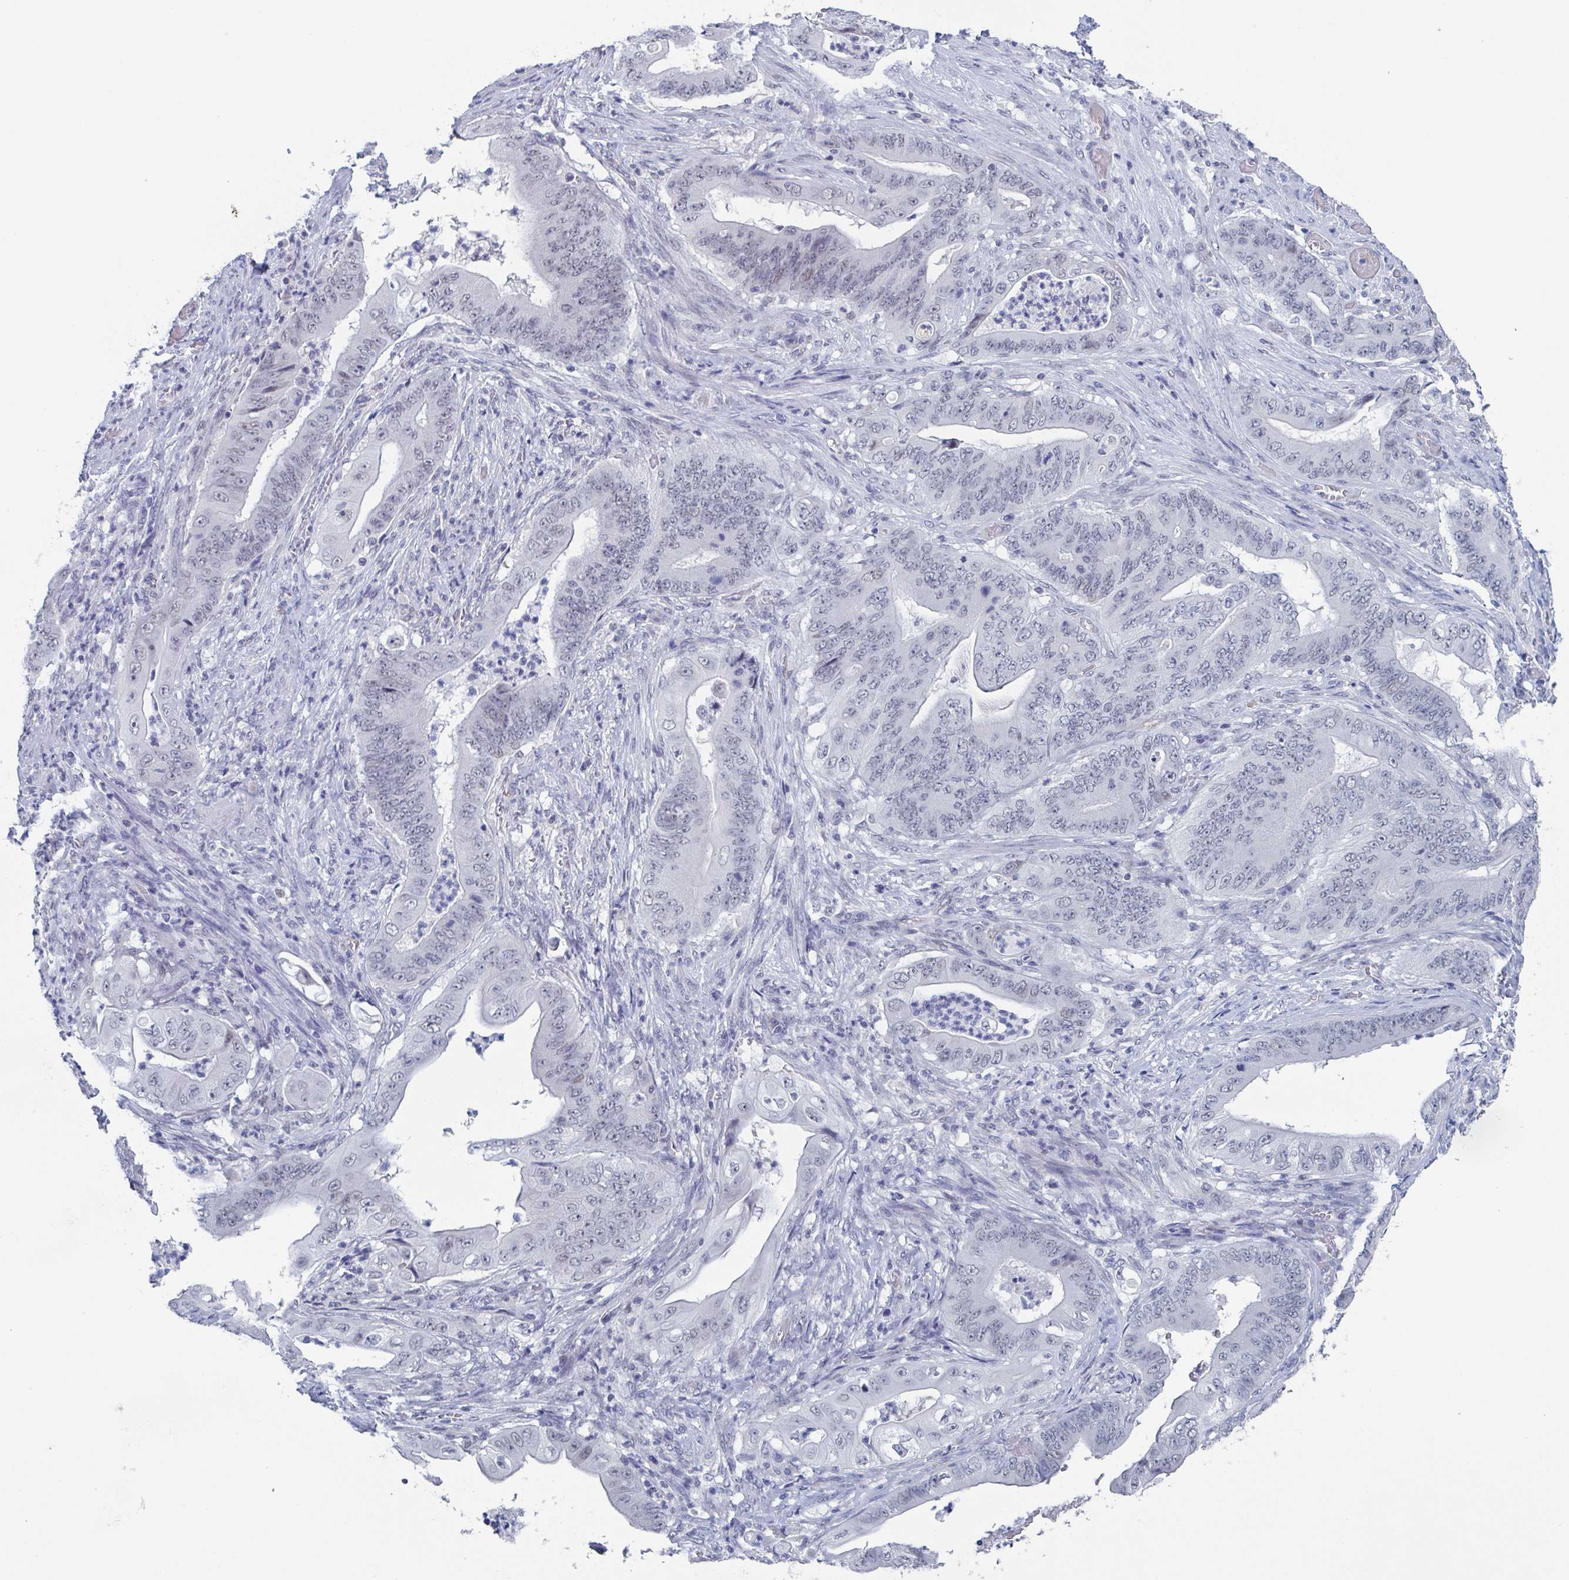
{"staining": {"intensity": "negative", "quantity": "none", "location": "none"}, "tissue": "stomach cancer", "cell_type": "Tumor cells", "image_type": "cancer", "snomed": [{"axis": "morphology", "description": "Adenocarcinoma, NOS"}, {"axis": "topography", "description": "Stomach"}], "caption": "Immunohistochemistry of adenocarcinoma (stomach) demonstrates no staining in tumor cells. (Stains: DAB immunohistochemistry with hematoxylin counter stain, Microscopy: brightfield microscopy at high magnification).", "gene": "KDM4D", "patient": {"sex": "female", "age": 73}}